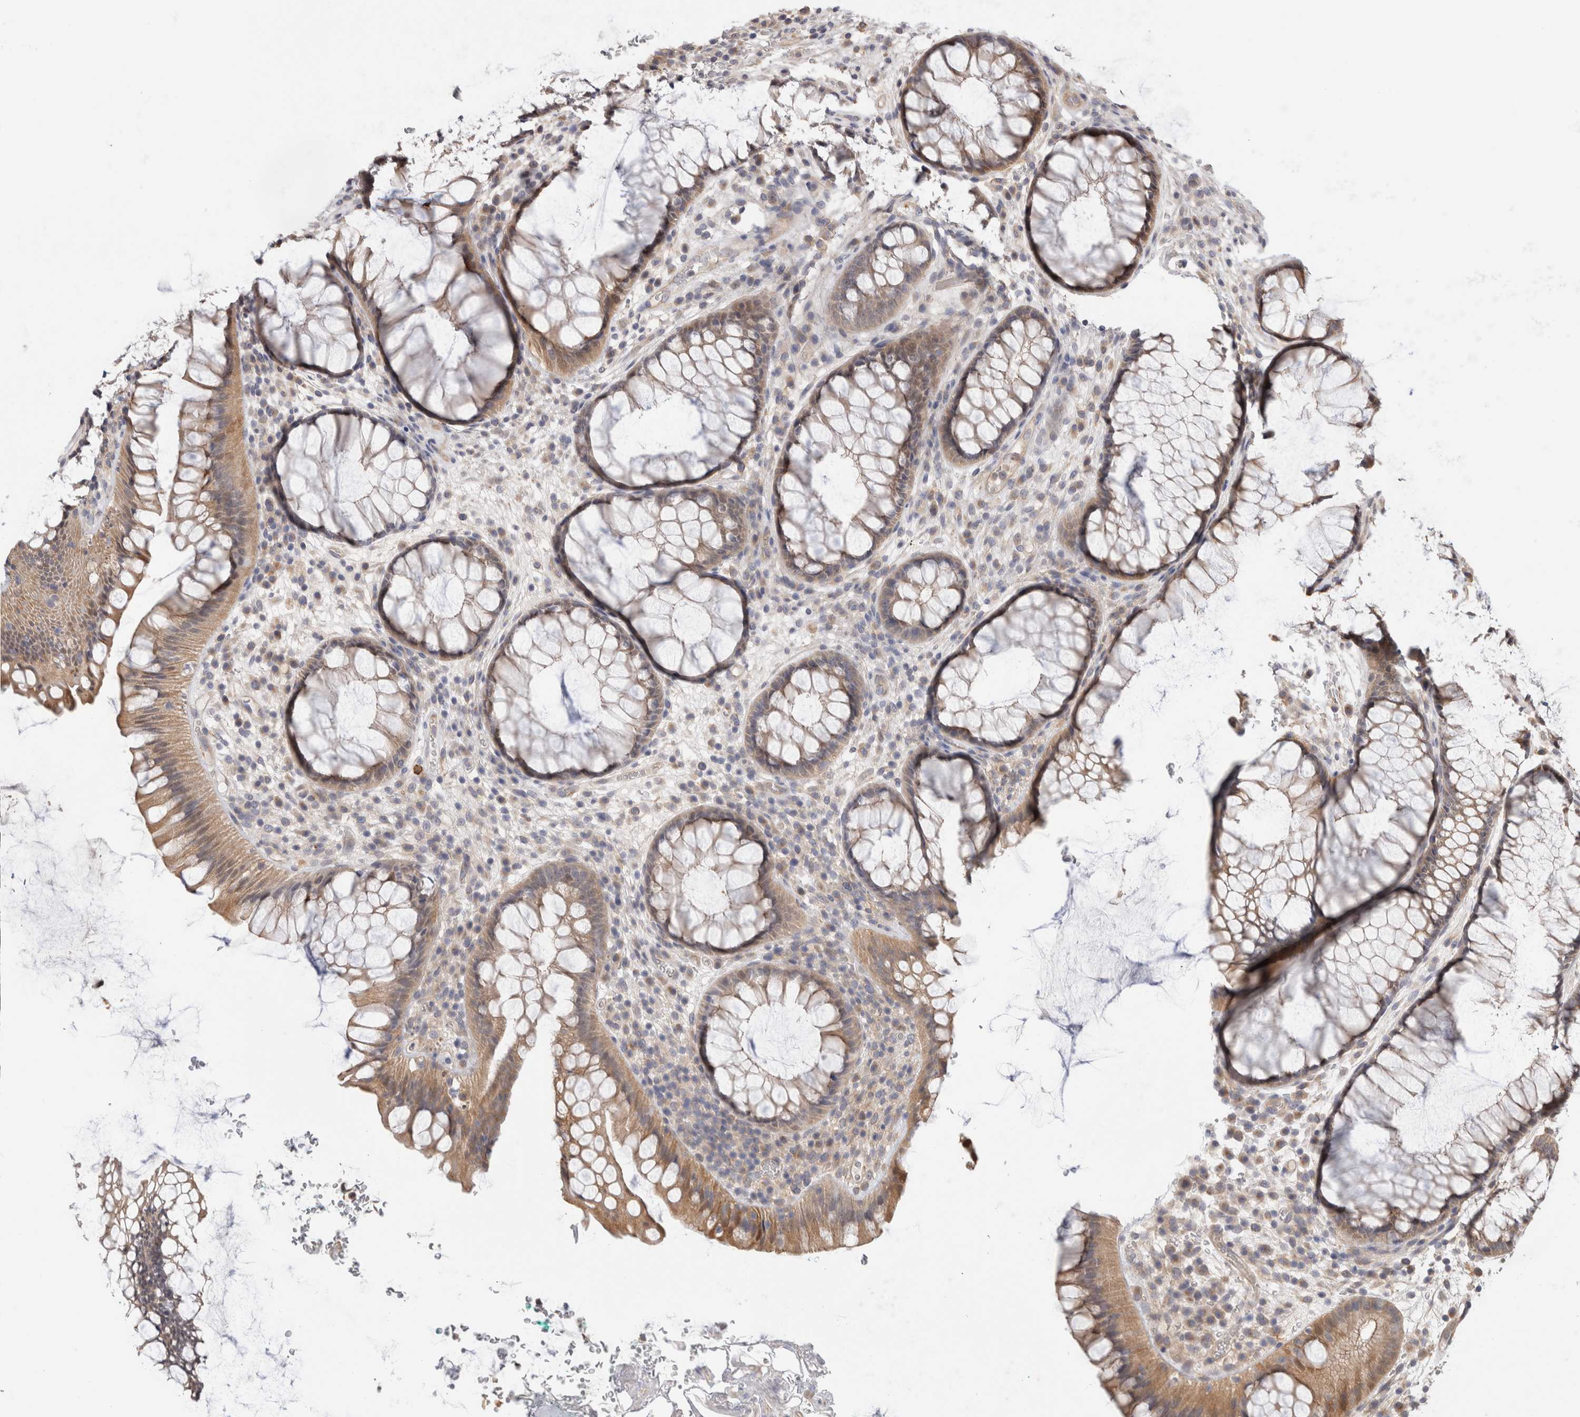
{"staining": {"intensity": "moderate", "quantity": ">75%", "location": "cytoplasmic/membranous"}, "tissue": "rectum", "cell_type": "Glandular cells", "image_type": "normal", "snomed": [{"axis": "morphology", "description": "Normal tissue, NOS"}, {"axis": "topography", "description": "Rectum"}], "caption": "Immunohistochemistry (IHC) (DAB) staining of unremarkable human rectum exhibits moderate cytoplasmic/membranous protein positivity in approximately >75% of glandular cells. (brown staining indicates protein expression, while blue staining denotes nuclei).", "gene": "PGM1", "patient": {"sex": "male", "age": 51}}